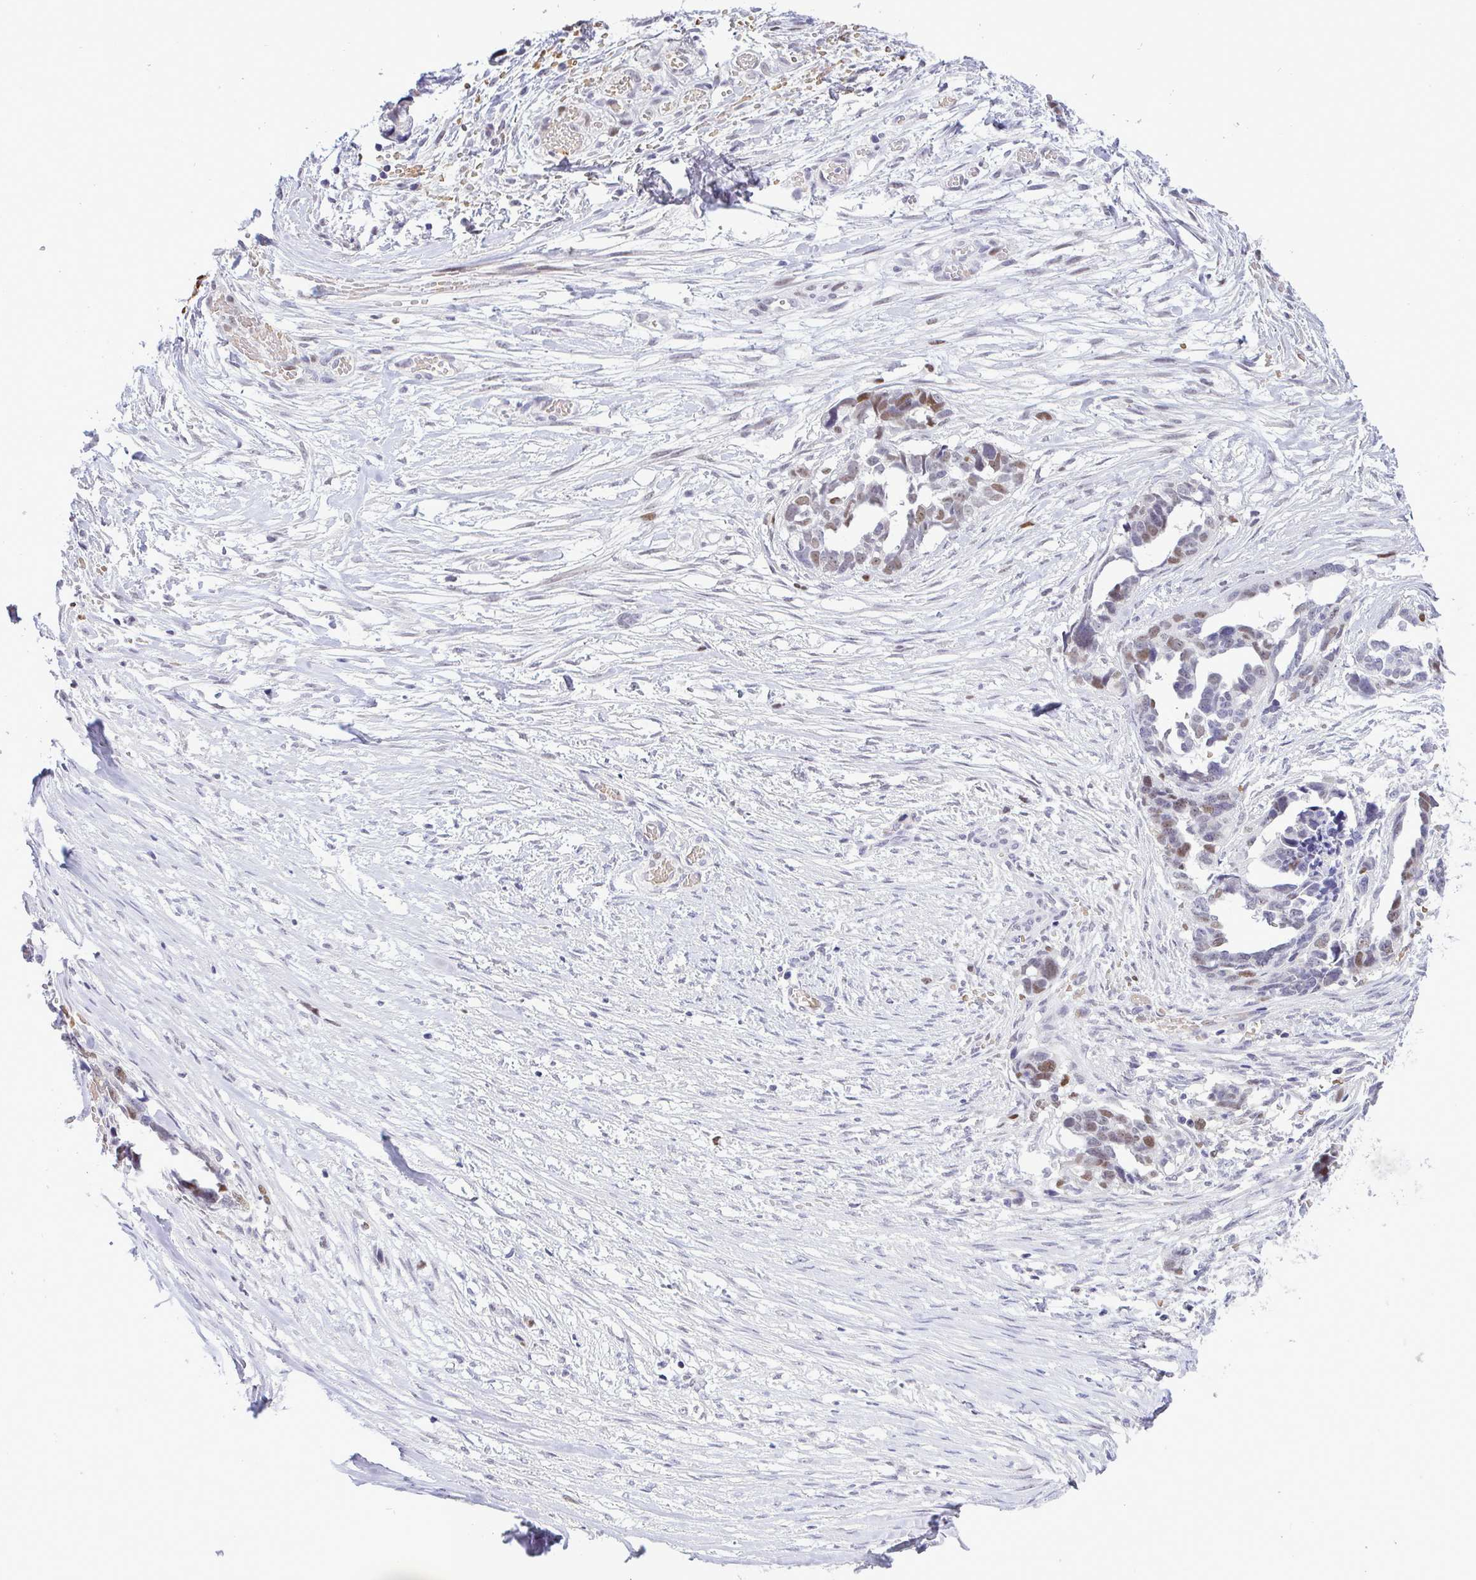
{"staining": {"intensity": "moderate", "quantity": "25%-75%", "location": "nuclear"}, "tissue": "ovarian cancer", "cell_type": "Tumor cells", "image_type": "cancer", "snomed": [{"axis": "morphology", "description": "Cystadenocarcinoma, serous, NOS"}, {"axis": "topography", "description": "Ovary"}], "caption": "A brown stain labels moderate nuclear positivity of a protein in human serous cystadenocarcinoma (ovarian) tumor cells.", "gene": "TIPIN", "patient": {"sex": "female", "age": 69}}